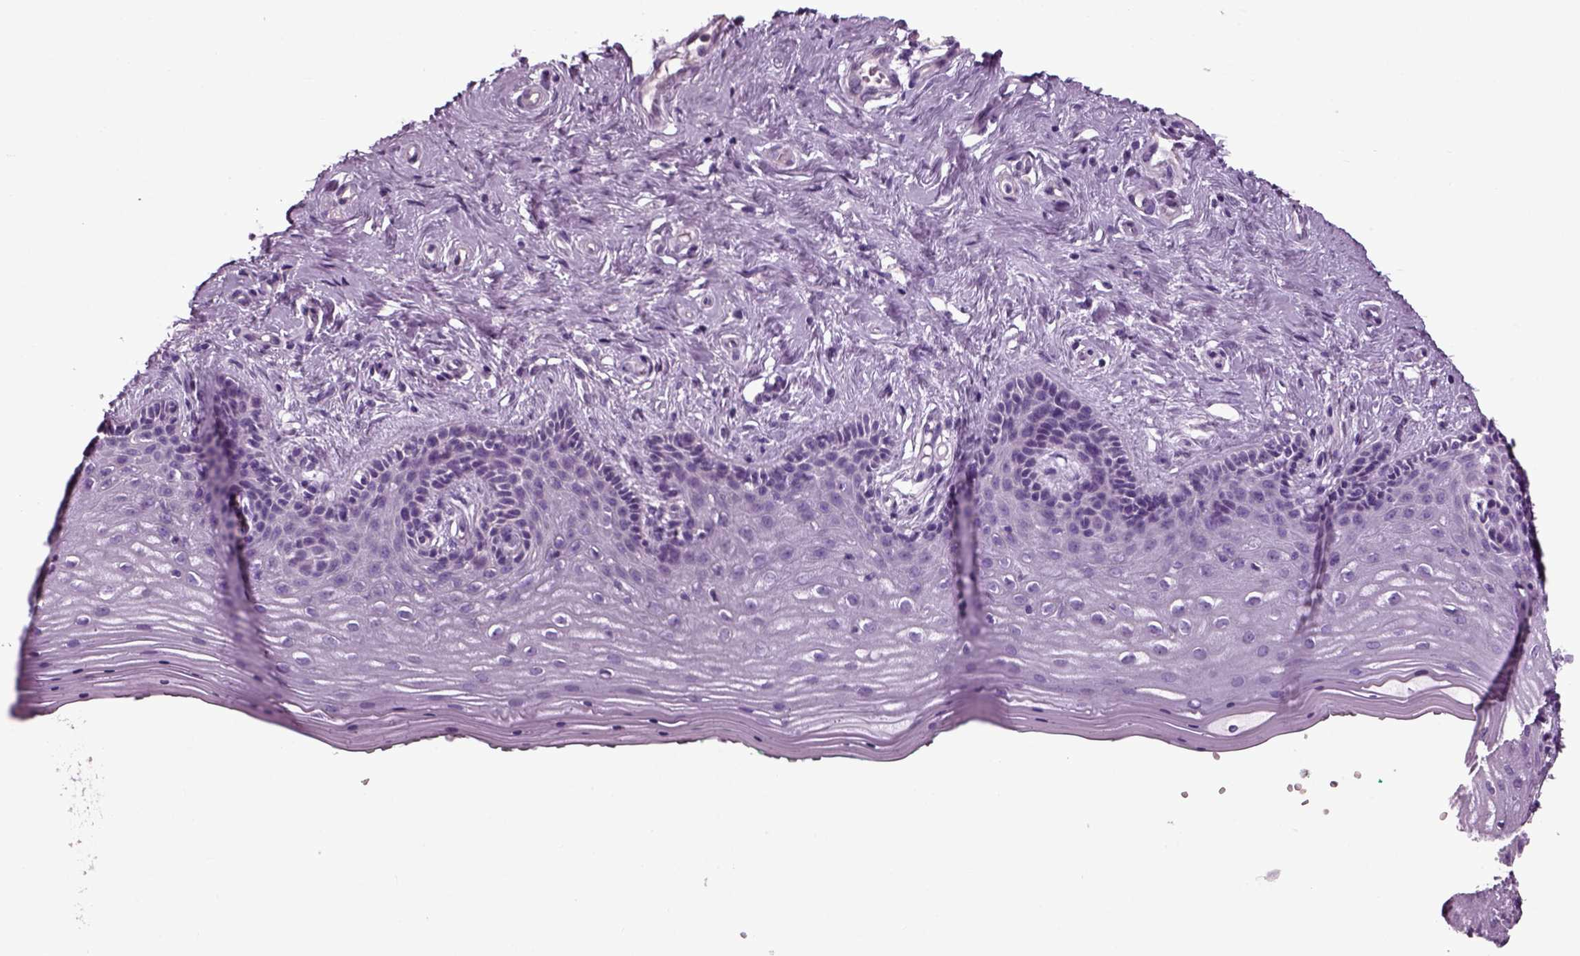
{"staining": {"intensity": "negative", "quantity": "none", "location": "none"}, "tissue": "vagina", "cell_type": "Squamous epithelial cells", "image_type": "normal", "snomed": [{"axis": "morphology", "description": "Normal tissue, NOS"}, {"axis": "topography", "description": "Vagina"}], "caption": "Squamous epithelial cells show no significant expression in unremarkable vagina. Brightfield microscopy of immunohistochemistry (IHC) stained with DAB (brown) and hematoxylin (blue), captured at high magnification.", "gene": "DEFB118", "patient": {"sex": "female", "age": 45}}